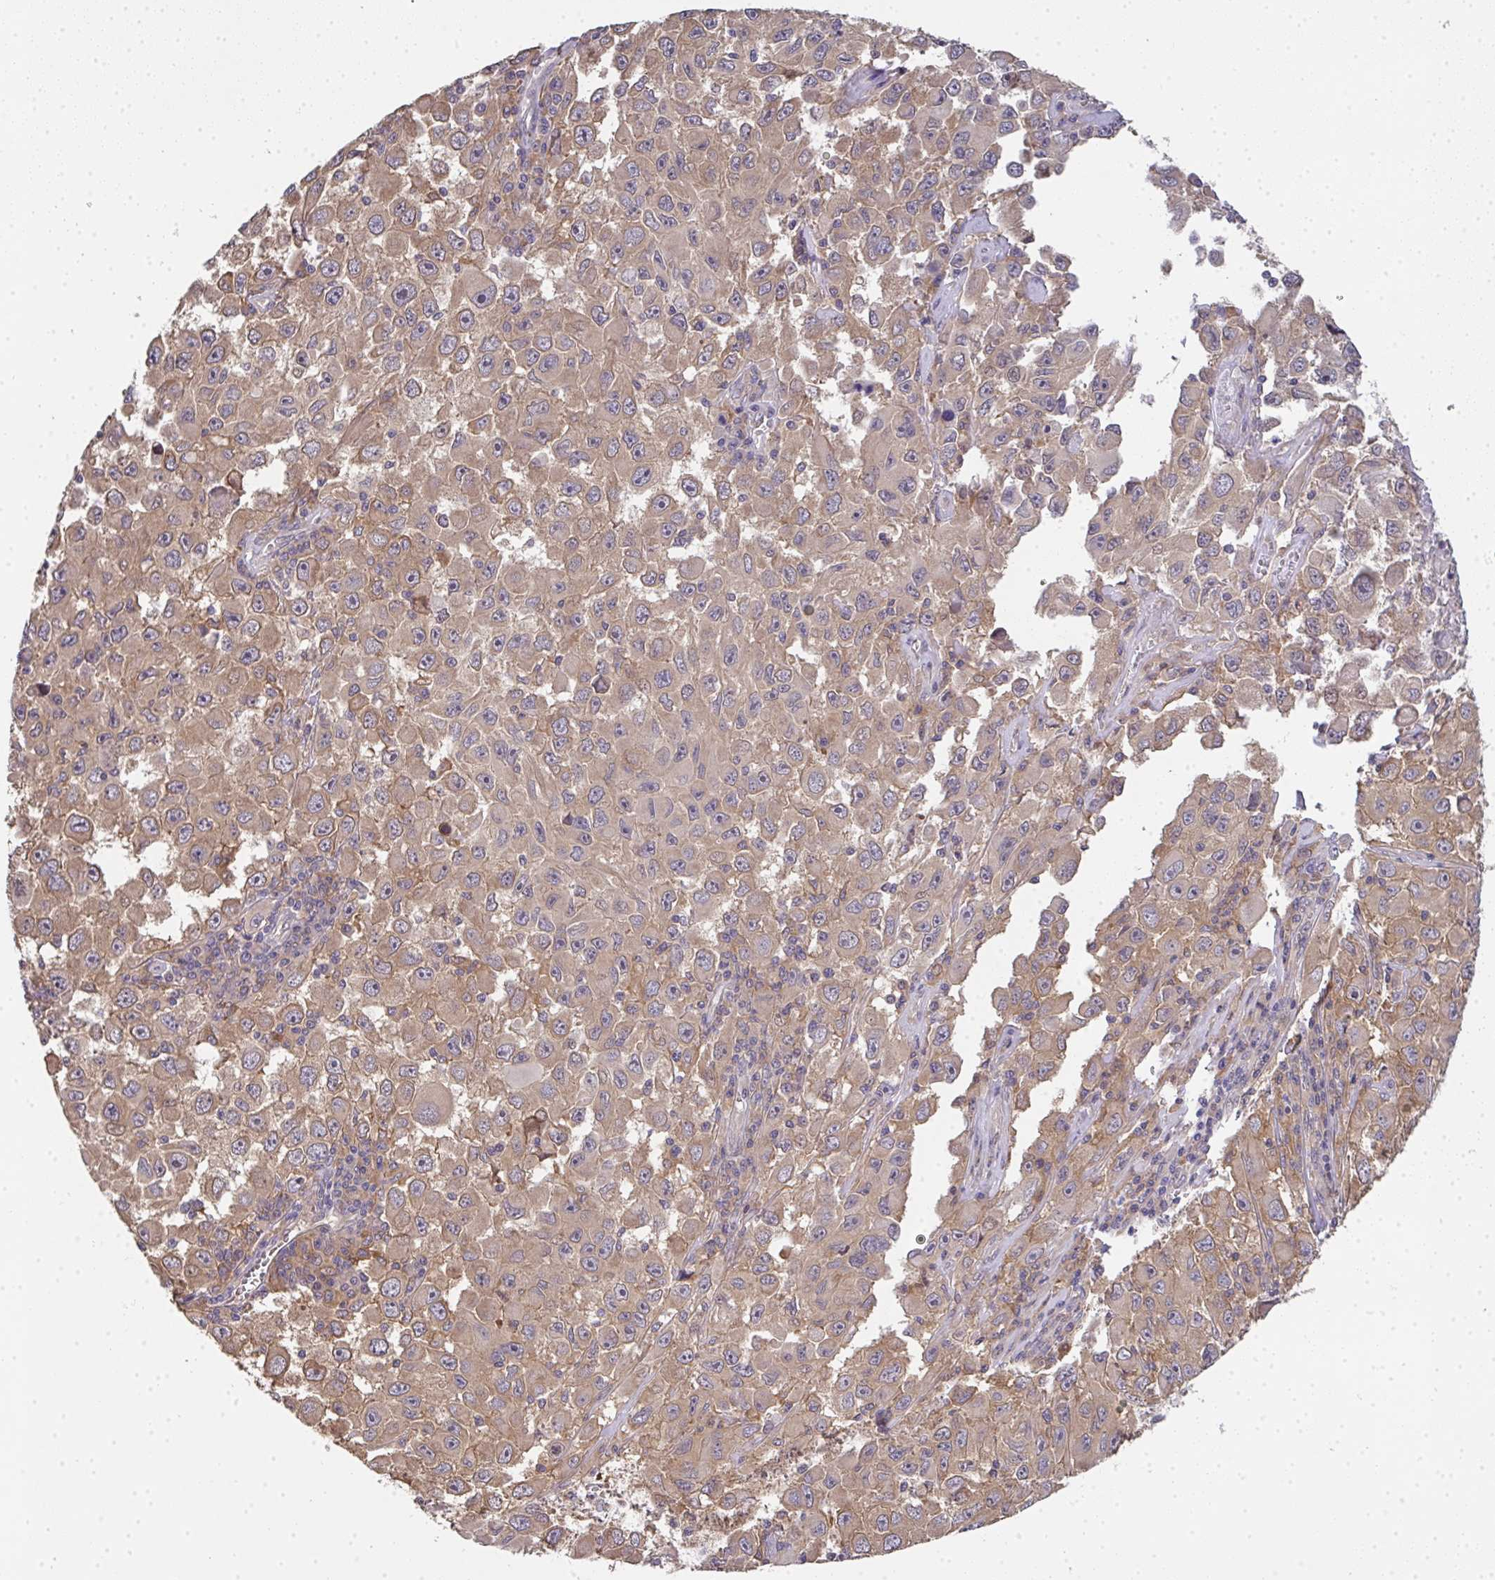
{"staining": {"intensity": "weak", "quantity": ">75%", "location": "cytoplasmic/membranous"}, "tissue": "melanoma", "cell_type": "Tumor cells", "image_type": "cancer", "snomed": [{"axis": "morphology", "description": "Malignant melanoma, Metastatic site"}, {"axis": "topography", "description": "Lymph node"}], "caption": "IHC photomicrograph of neoplastic tissue: human malignant melanoma (metastatic site) stained using immunohistochemistry shows low levels of weak protein expression localized specifically in the cytoplasmic/membranous of tumor cells, appearing as a cytoplasmic/membranous brown color.", "gene": "EEF1AKMT1", "patient": {"sex": "female", "age": 67}}